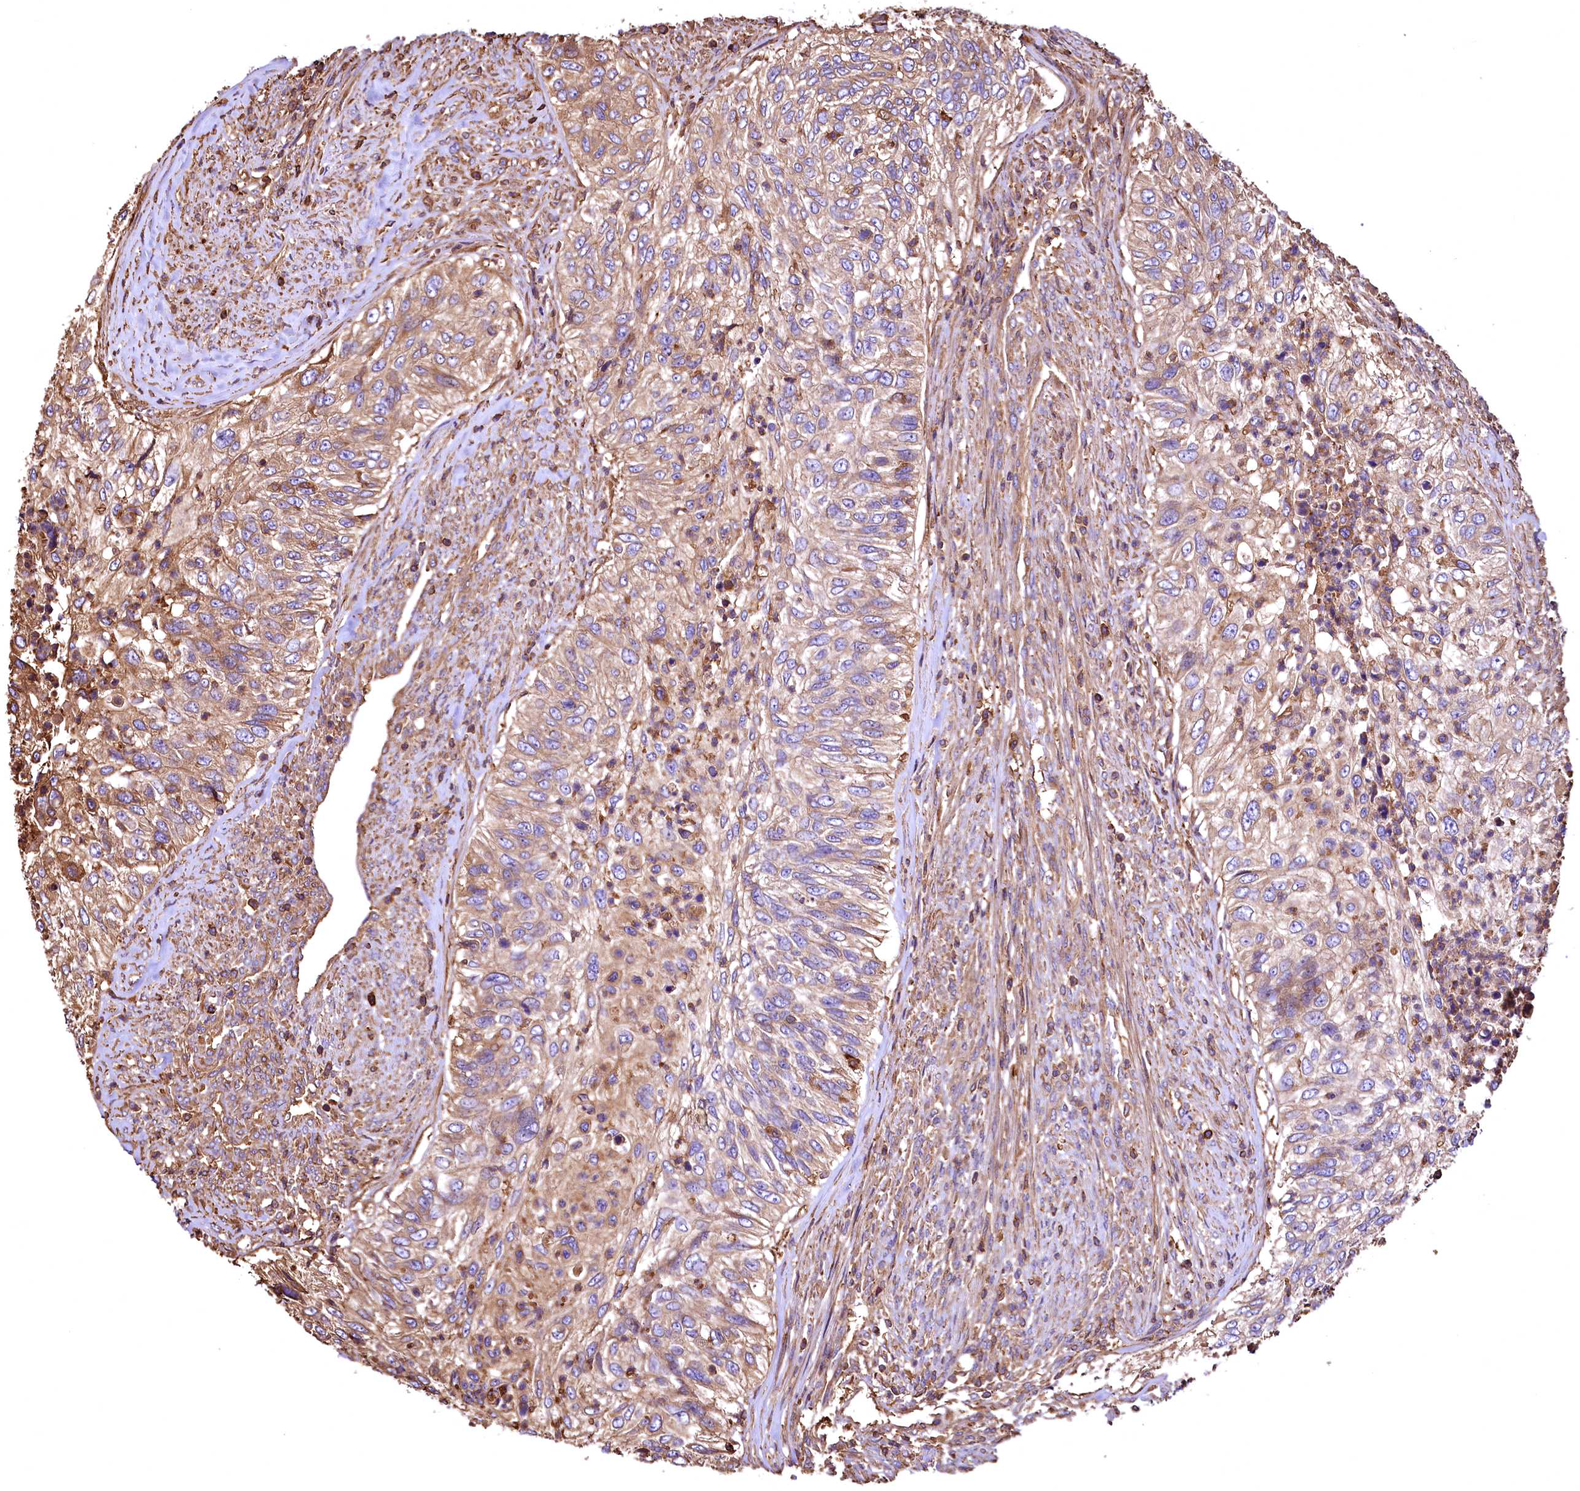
{"staining": {"intensity": "moderate", "quantity": "25%-75%", "location": "cytoplasmic/membranous"}, "tissue": "urothelial cancer", "cell_type": "Tumor cells", "image_type": "cancer", "snomed": [{"axis": "morphology", "description": "Urothelial carcinoma, High grade"}, {"axis": "topography", "description": "Urinary bladder"}], "caption": "Tumor cells exhibit medium levels of moderate cytoplasmic/membranous staining in about 25%-75% of cells in high-grade urothelial carcinoma.", "gene": "RARS2", "patient": {"sex": "female", "age": 60}}